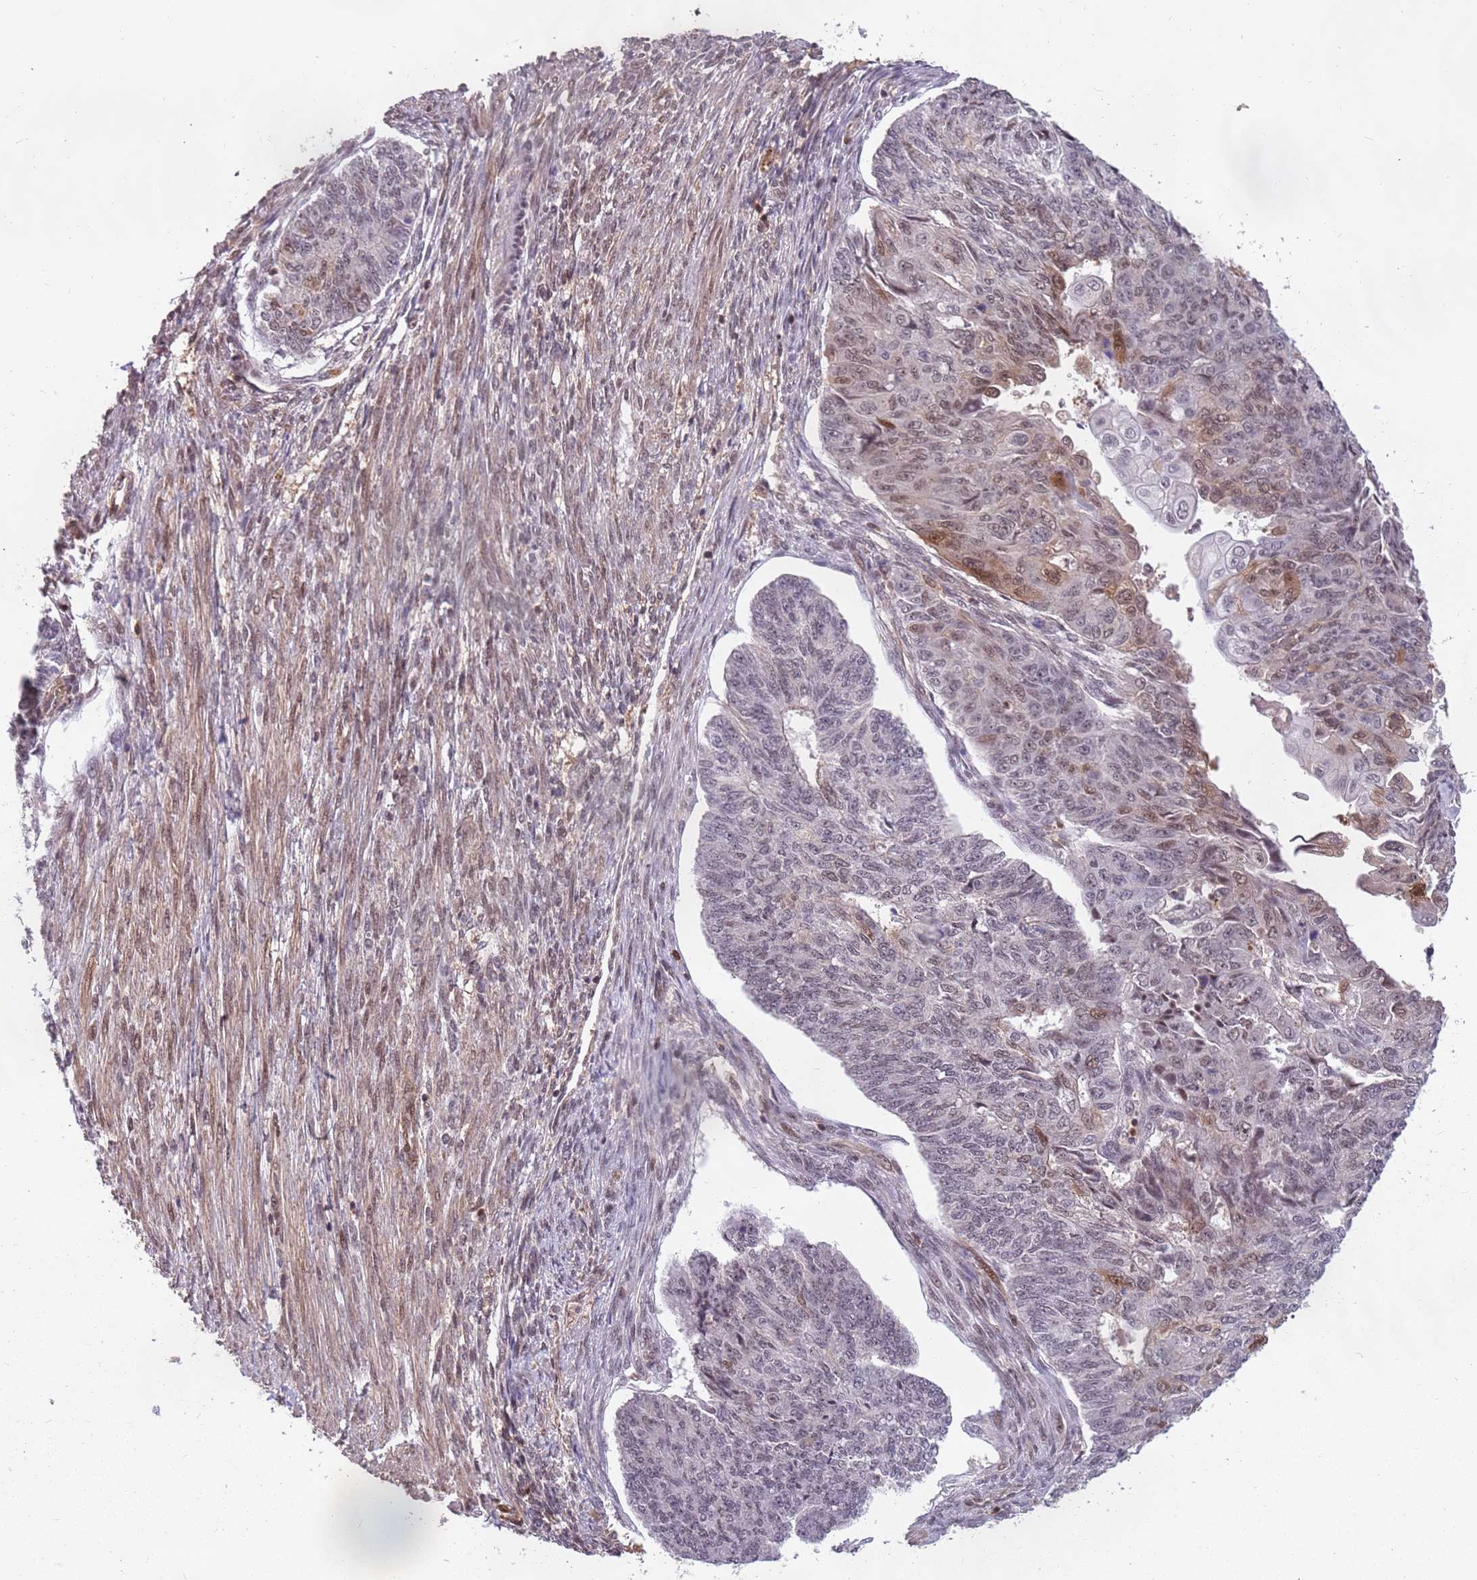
{"staining": {"intensity": "weak", "quantity": "<25%", "location": "nuclear"}, "tissue": "endometrial cancer", "cell_type": "Tumor cells", "image_type": "cancer", "snomed": [{"axis": "morphology", "description": "Adenocarcinoma, NOS"}, {"axis": "topography", "description": "Endometrium"}], "caption": "Immunohistochemical staining of adenocarcinoma (endometrial) exhibits no significant staining in tumor cells. Brightfield microscopy of IHC stained with DAB (3,3'-diaminobenzidine) (brown) and hematoxylin (blue), captured at high magnification.", "gene": "GBP2", "patient": {"sex": "female", "age": 32}}